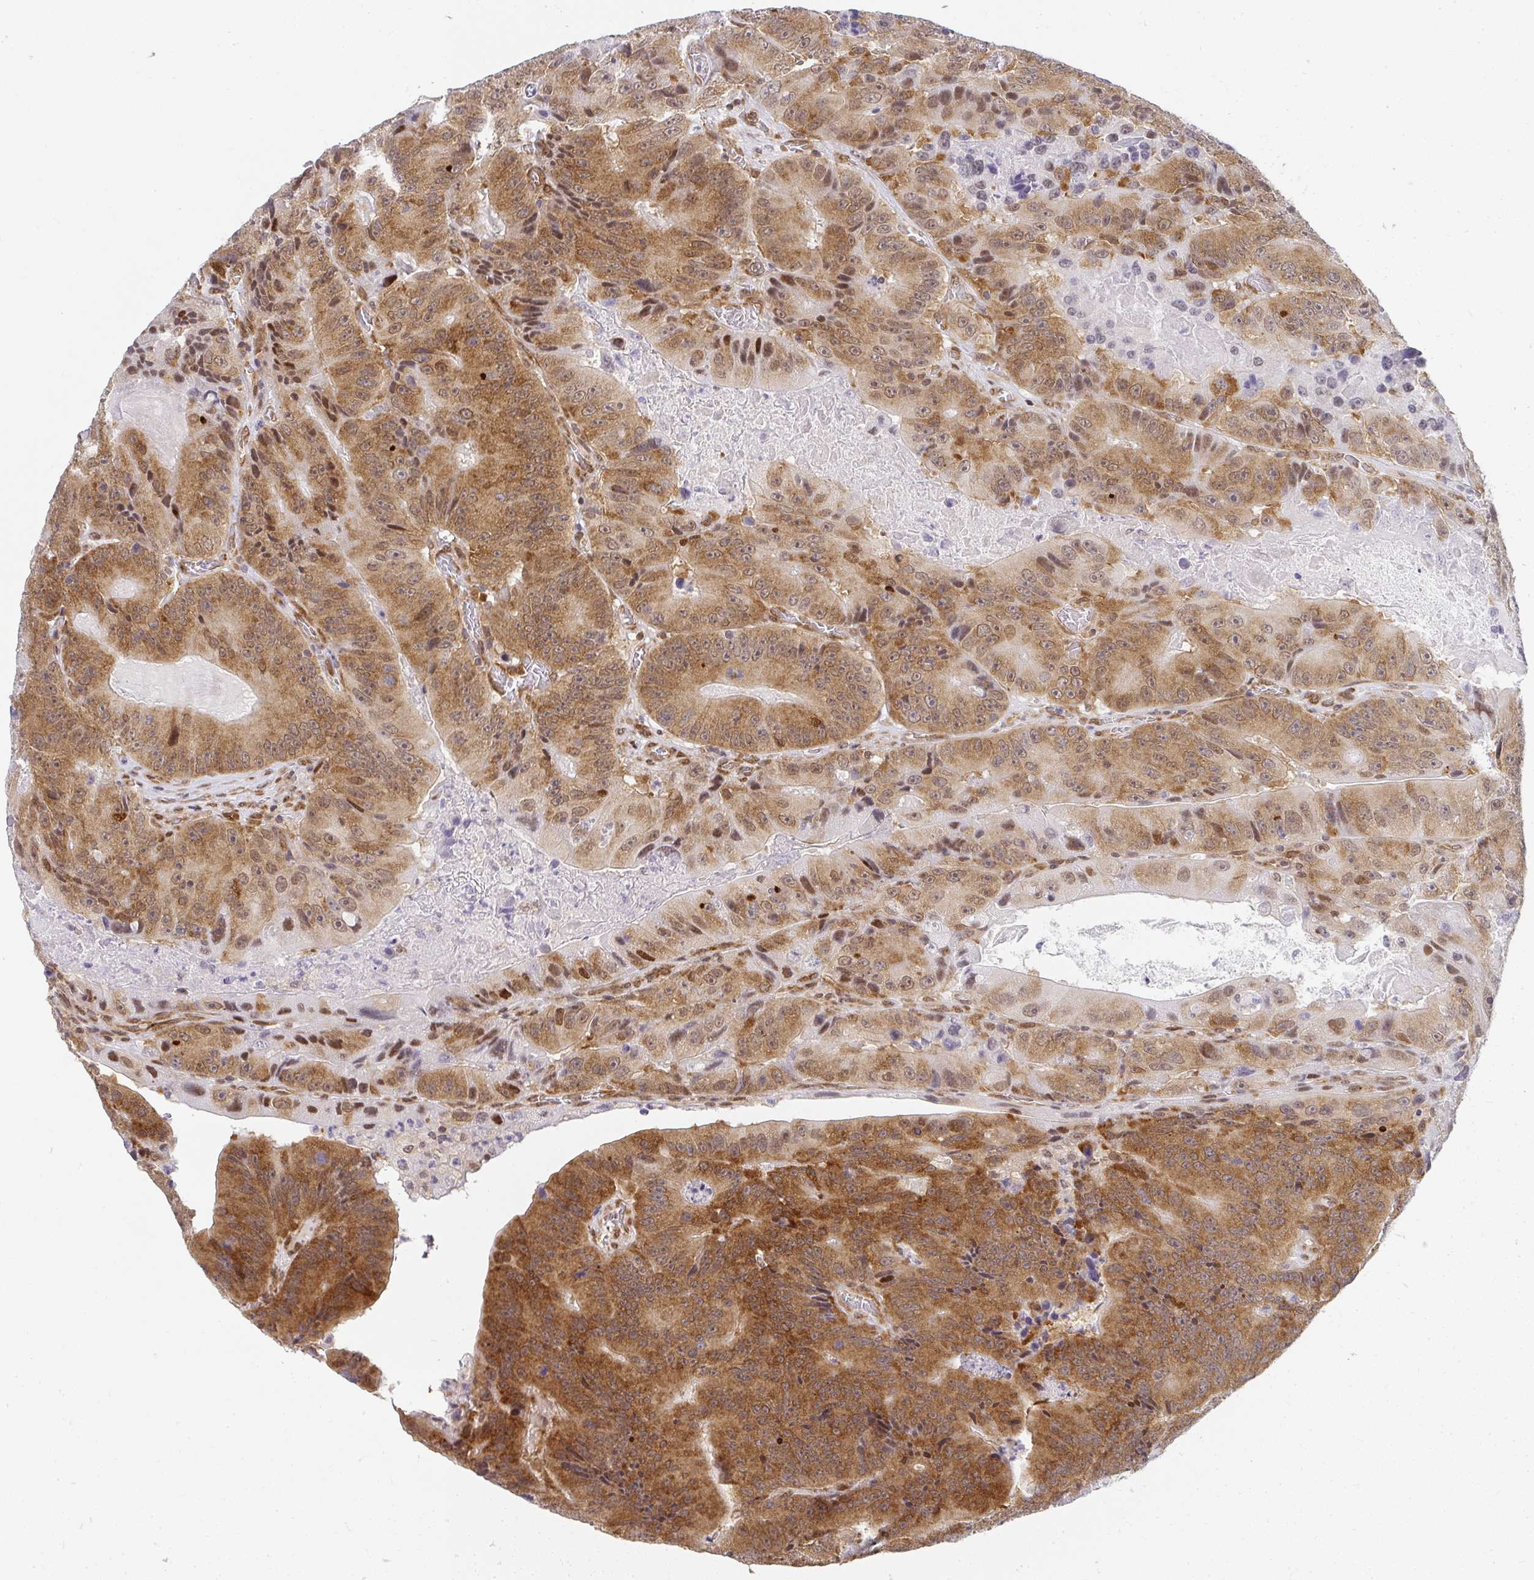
{"staining": {"intensity": "moderate", "quantity": ">75%", "location": "cytoplasmic/membranous,nuclear"}, "tissue": "colorectal cancer", "cell_type": "Tumor cells", "image_type": "cancer", "snomed": [{"axis": "morphology", "description": "Adenocarcinoma, NOS"}, {"axis": "topography", "description": "Colon"}], "caption": "Moderate cytoplasmic/membranous and nuclear positivity for a protein is present in approximately >75% of tumor cells of colorectal adenocarcinoma using immunohistochemistry (IHC).", "gene": "SYNCRIP", "patient": {"sex": "female", "age": 86}}